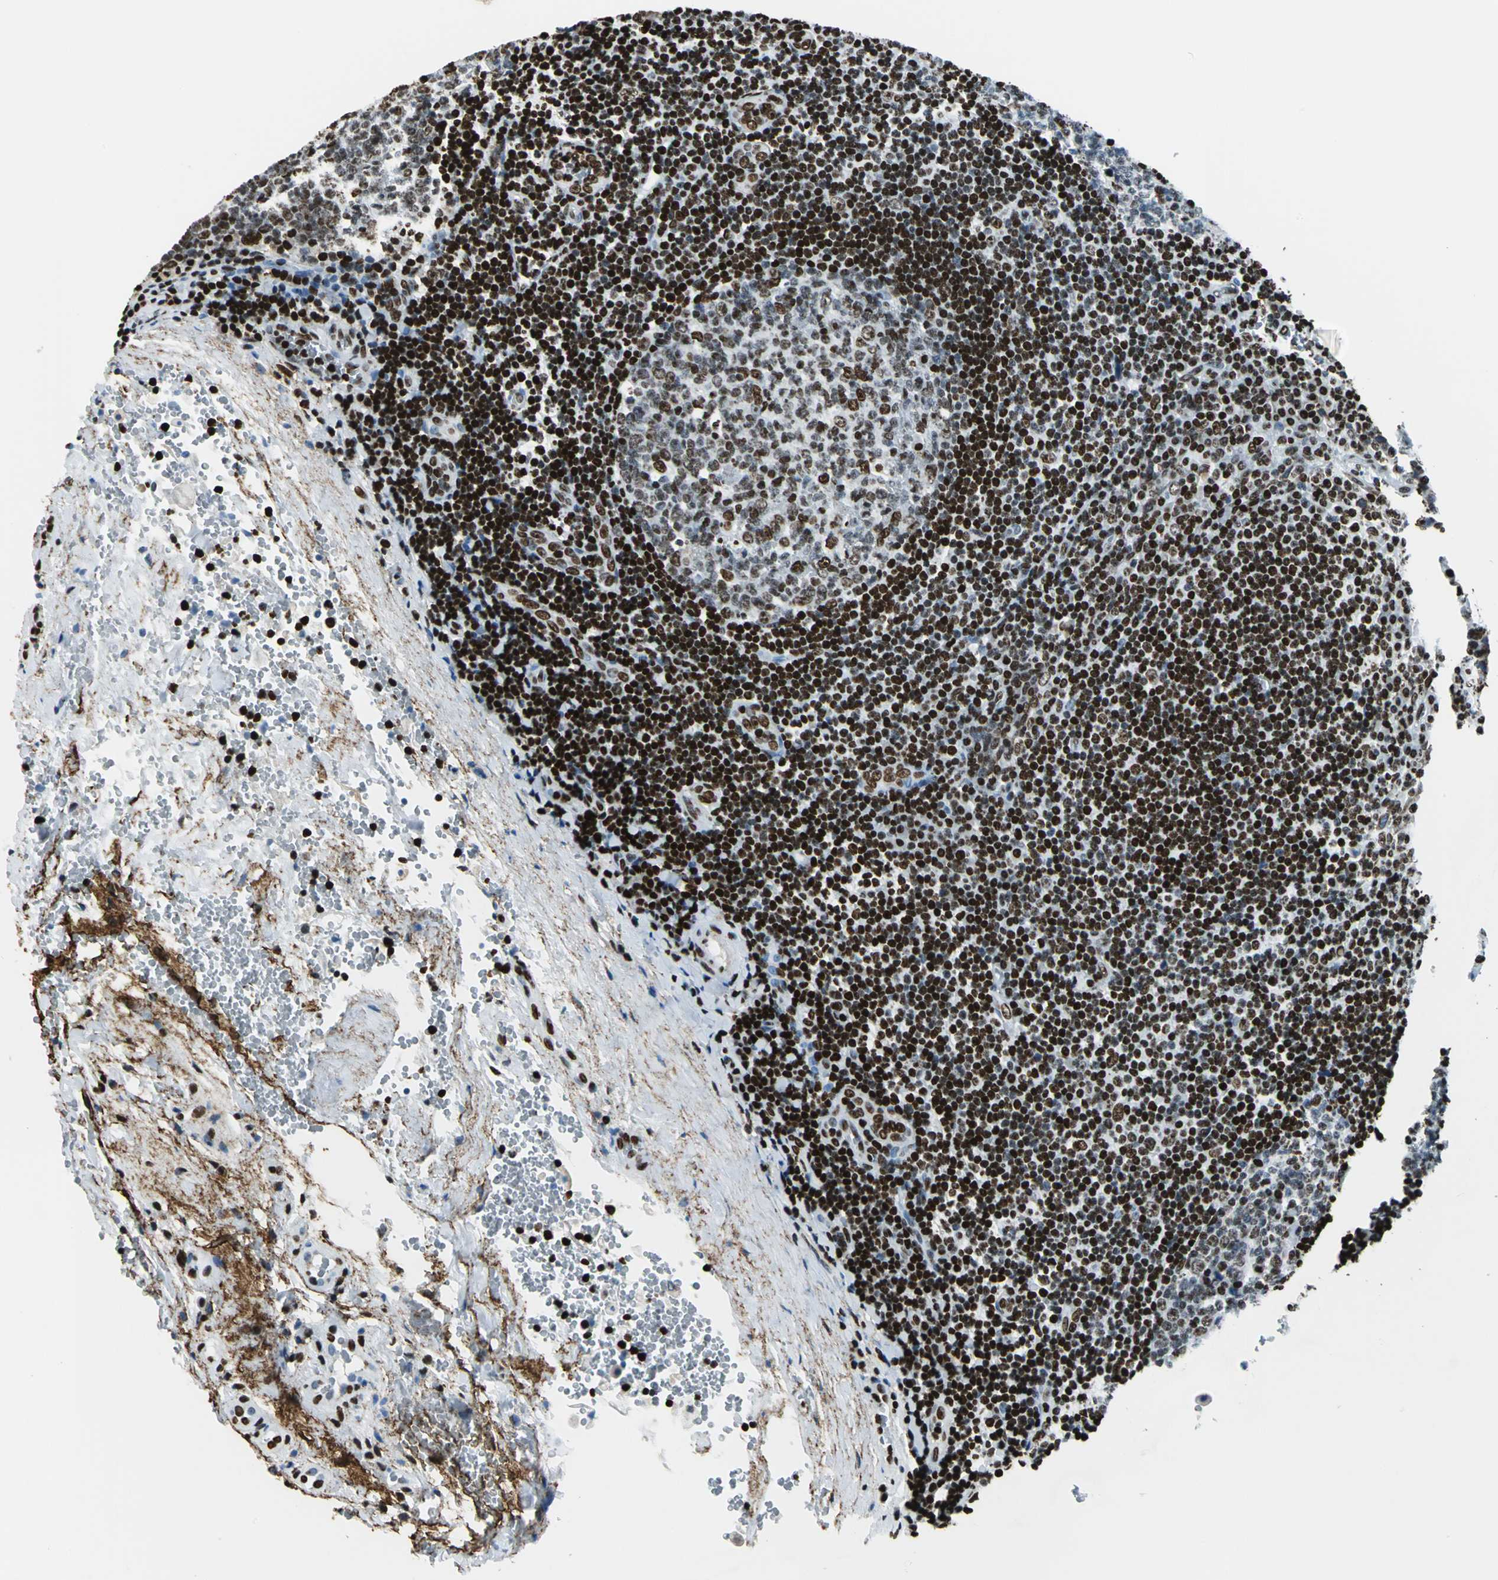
{"staining": {"intensity": "moderate", "quantity": ">75%", "location": "nuclear"}, "tissue": "tonsil", "cell_type": "Germinal center cells", "image_type": "normal", "snomed": [{"axis": "morphology", "description": "Normal tissue, NOS"}, {"axis": "topography", "description": "Tonsil"}], "caption": "Immunohistochemical staining of benign human tonsil exhibits moderate nuclear protein expression in approximately >75% of germinal center cells.", "gene": "APEX1", "patient": {"sex": "male", "age": 31}}